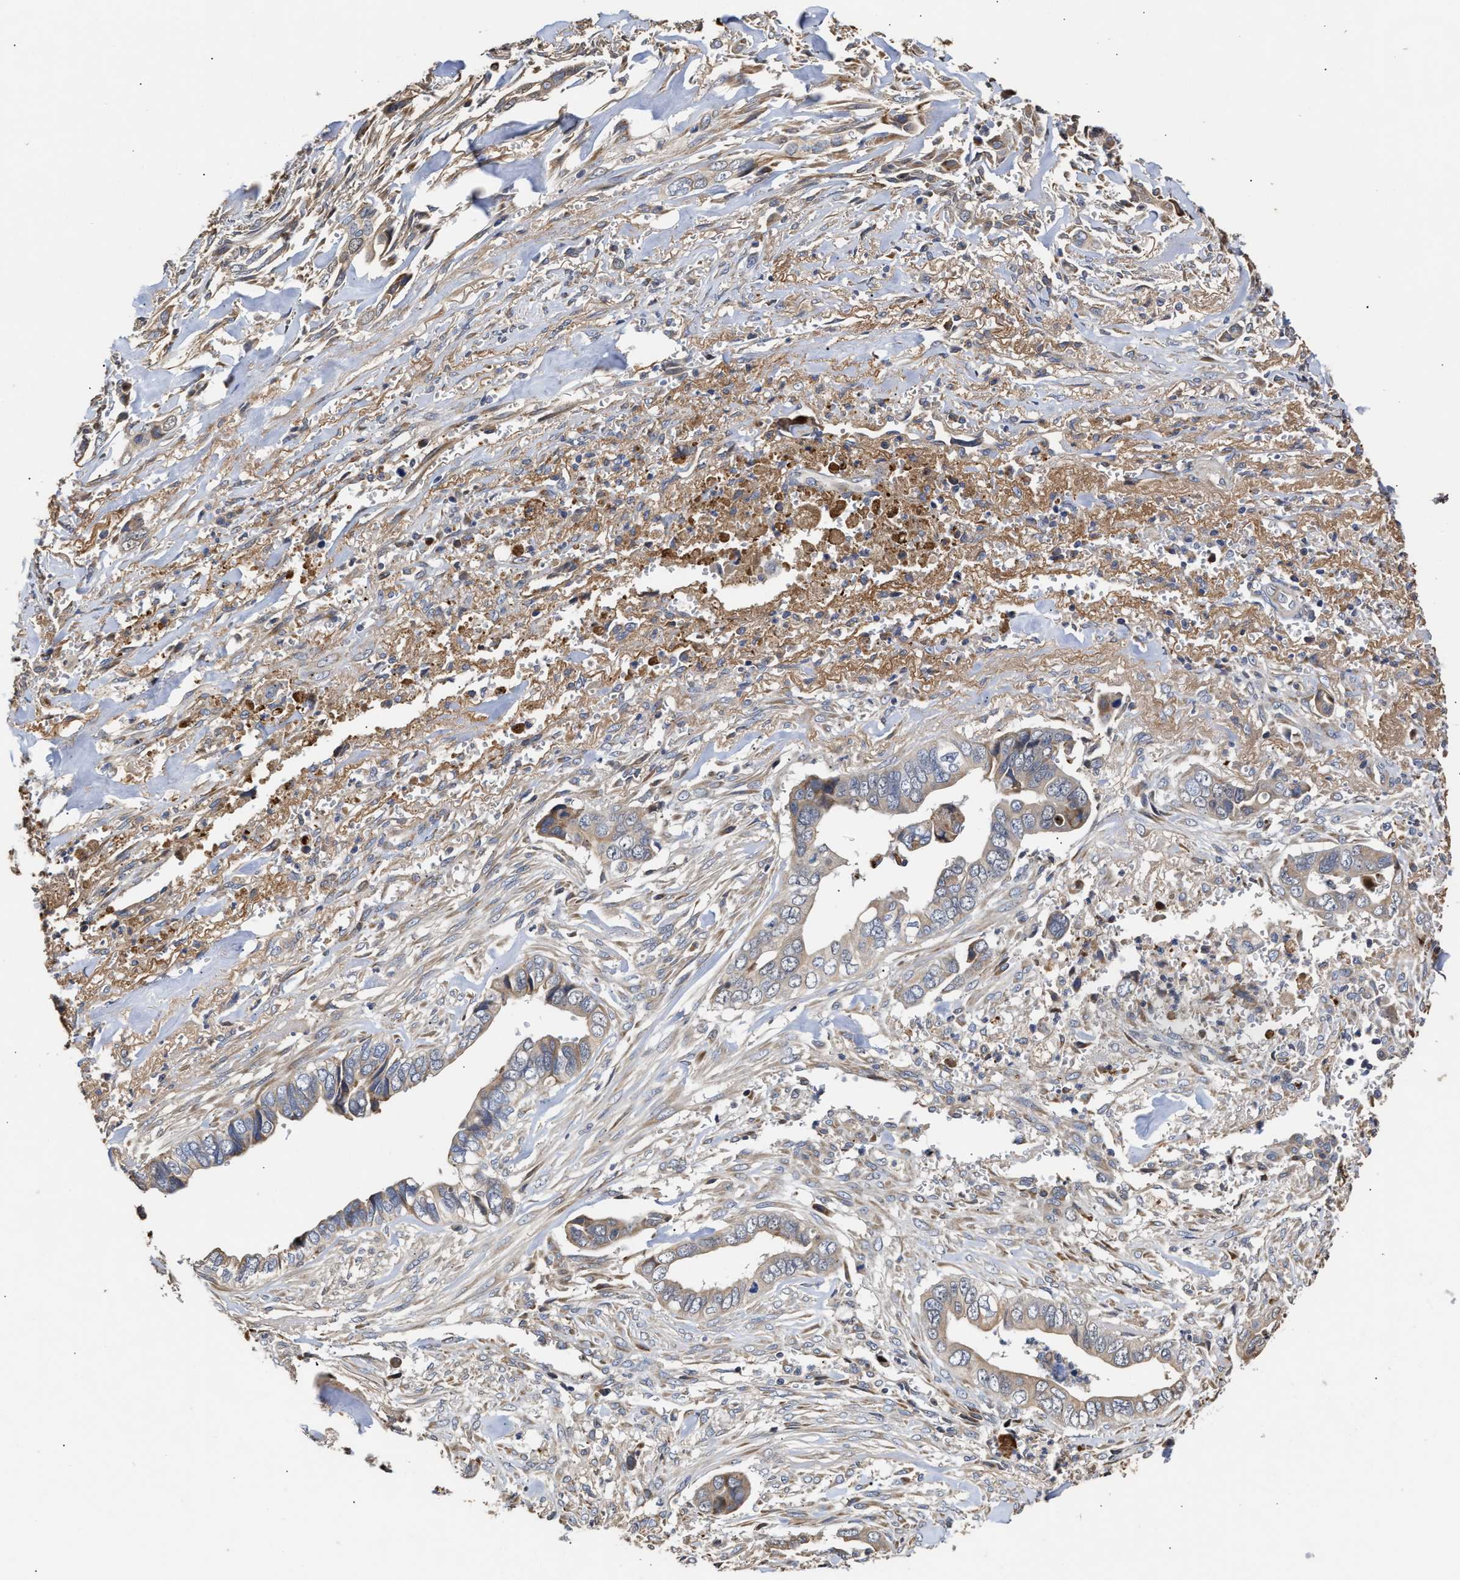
{"staining": {"intensity": "weak", "quantity": "<25%", "location": "cytoplasmic/membranous"}, "tissue": "liver cancer", "cell_type": "Tumor cells", "image_type": "cancer", "snomed": [{"axis": "morphology", "description": "Cholangiocarcinoma"}, {"axis": "topography", "description": "Liver"}], "caption": "Immunohistochemical staining of liver cholangiocarcinoma displays no significant expression in tumor cells. The staining is performed using DAB brown chromogen with nuclei counter-stained in using hematoxylin.", "gene": "GOSR1", "patient": {"sex": "female", "age": 79}}